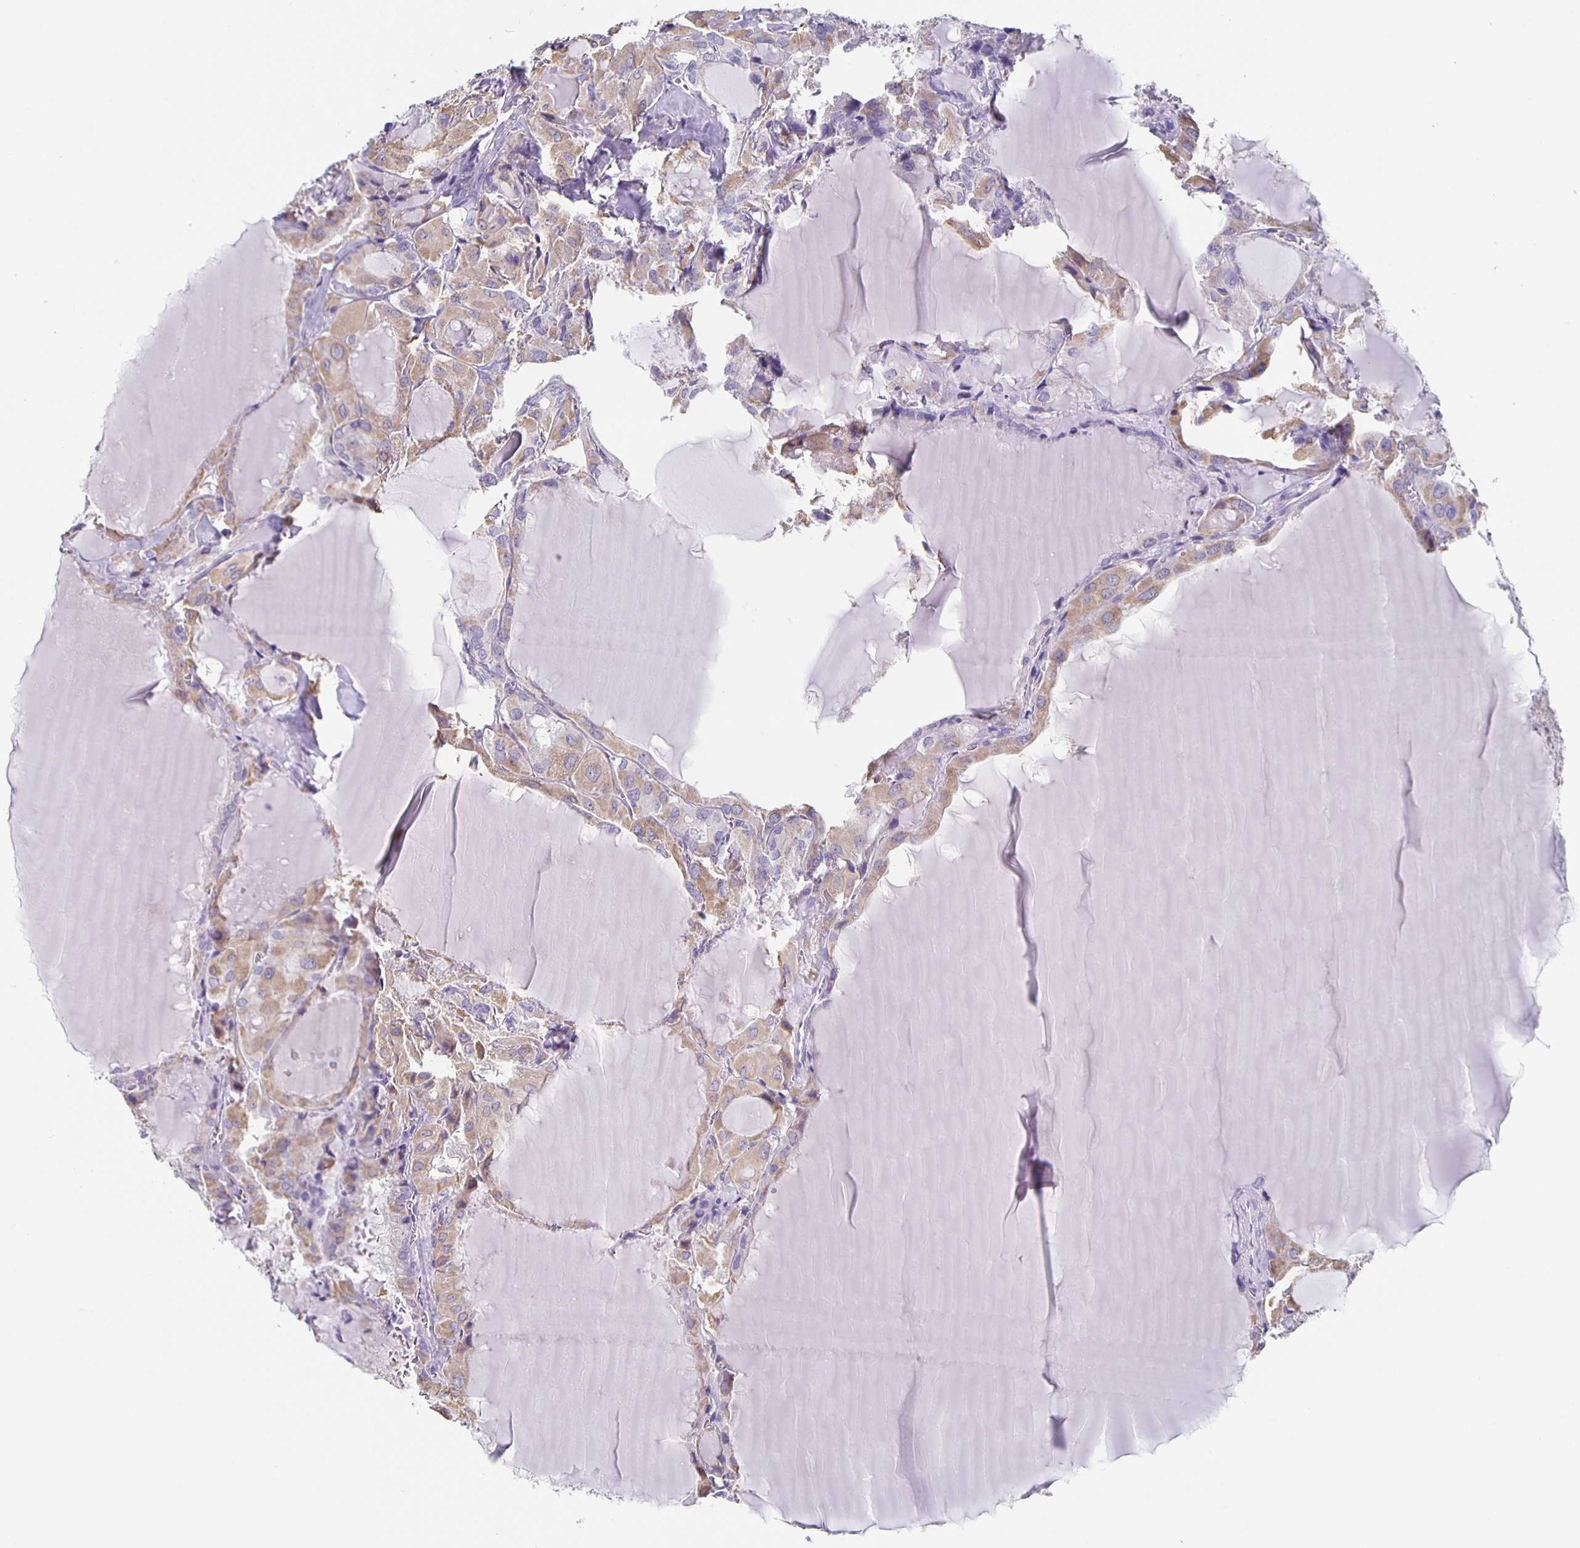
{"staining": {"intensity": "moderate", "quantity": "25%-75%", "location": "cytoplasmic/membranous"}, "tissue": "thyroid cancer", "cell_type": "Tumor cells", "image_type": "cancer", "snomed": [{"axis": "morphology", "description": "Papillary adenocarcinoma, NOS"}, {"axis": "topography", "description": "Thyroid gland"}], "caption": "Immunohistochemical staining of thyroid cancer shows moderate cytoplasmic/membranous protein staining in approximately 25%-75% of tumor cells.", "gene": "TPPP", "patient": {"sex": "male", "age": 87}}